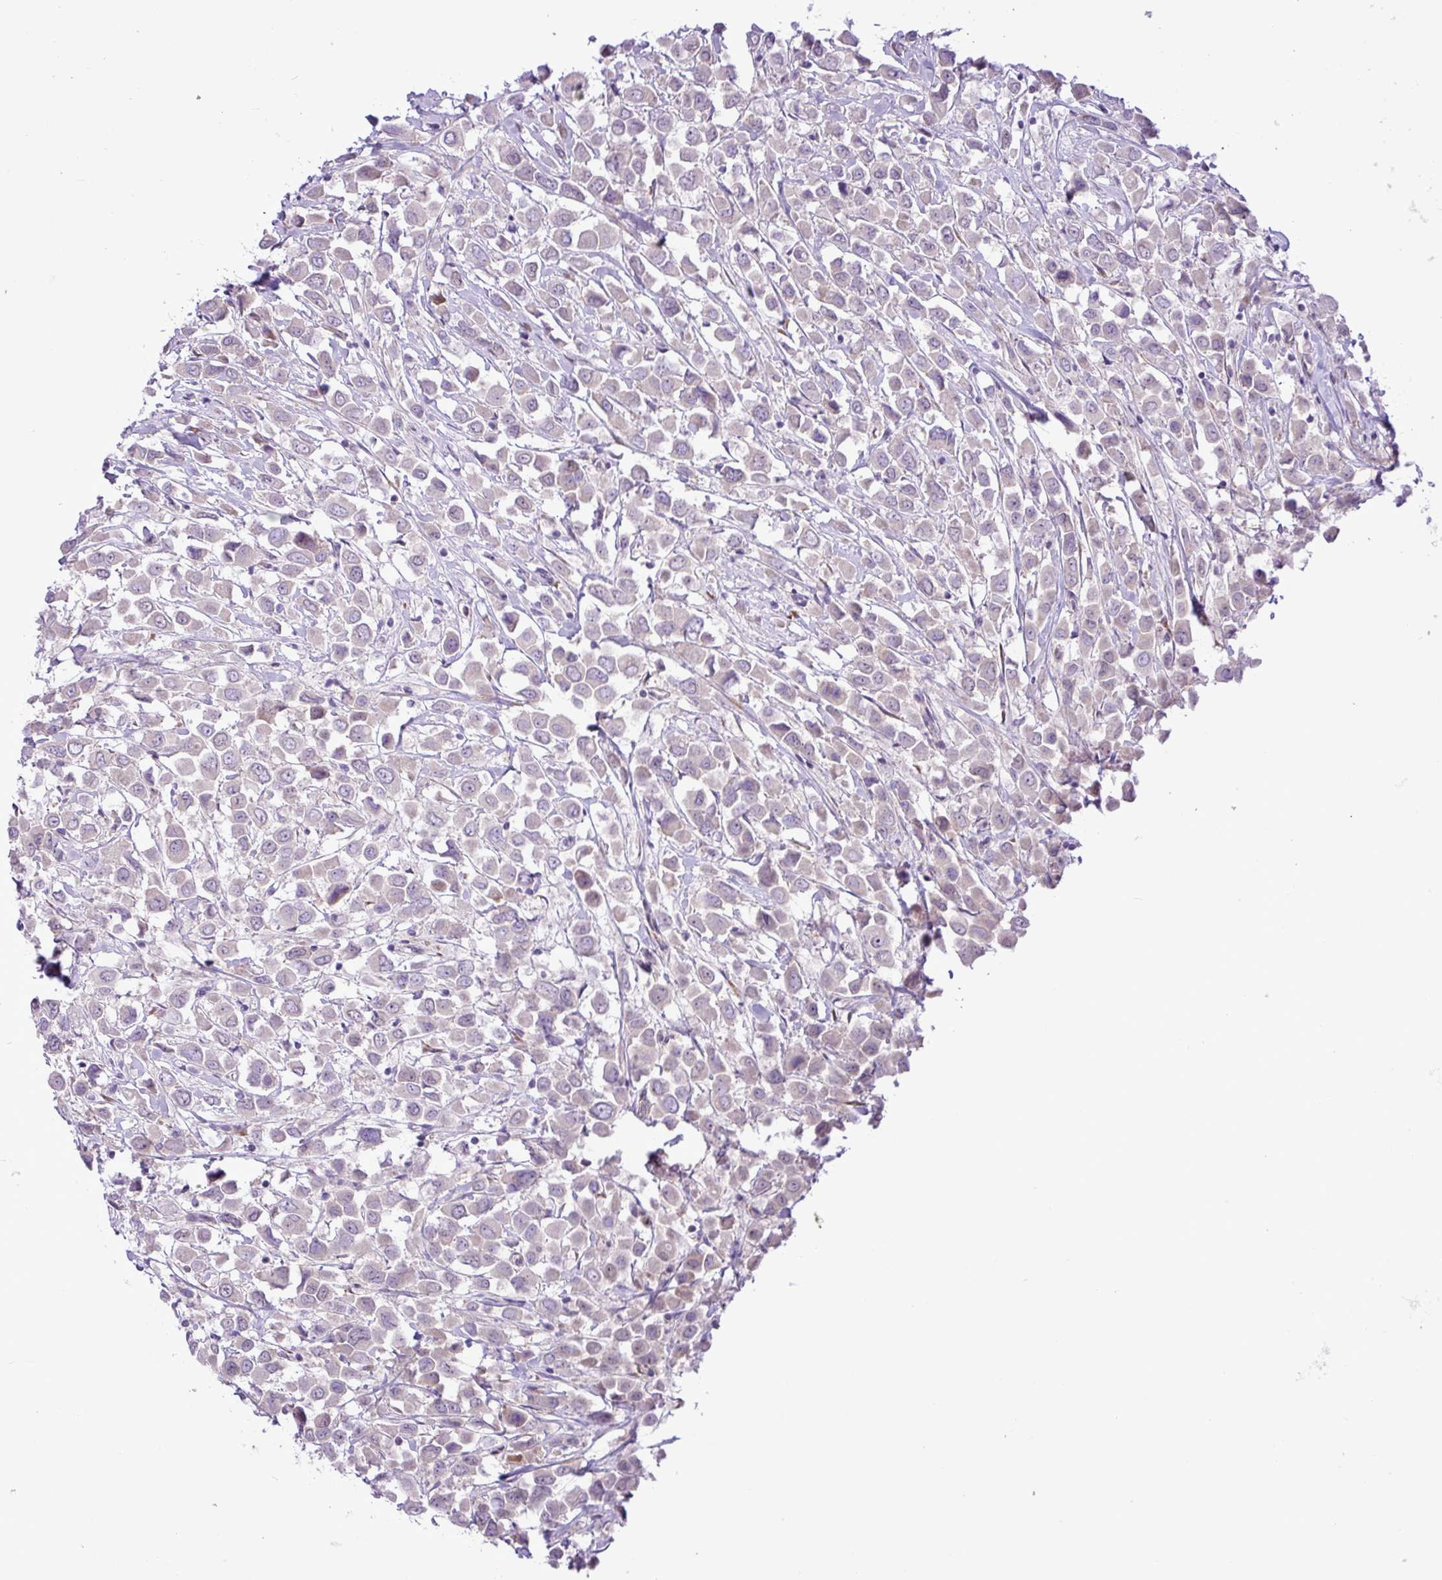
{"staining": {"intensity": "negative", "quantity": "none", "location": "none"}, "tissue": "breast cancer", "cell_type": "Tumor cells", "image_type": "cancer", "snomed": [{"axis": "morphology", "description": "Duct carcinoma"}, {"axis": "topography", "description": "Breast"}], "caption": "Immunohistochemistry of breast intraductal carcinoma exhibits no positivity in tumor cells.", "gene": "ELOA2", "patient": {"sex": "female", "age": 61}}